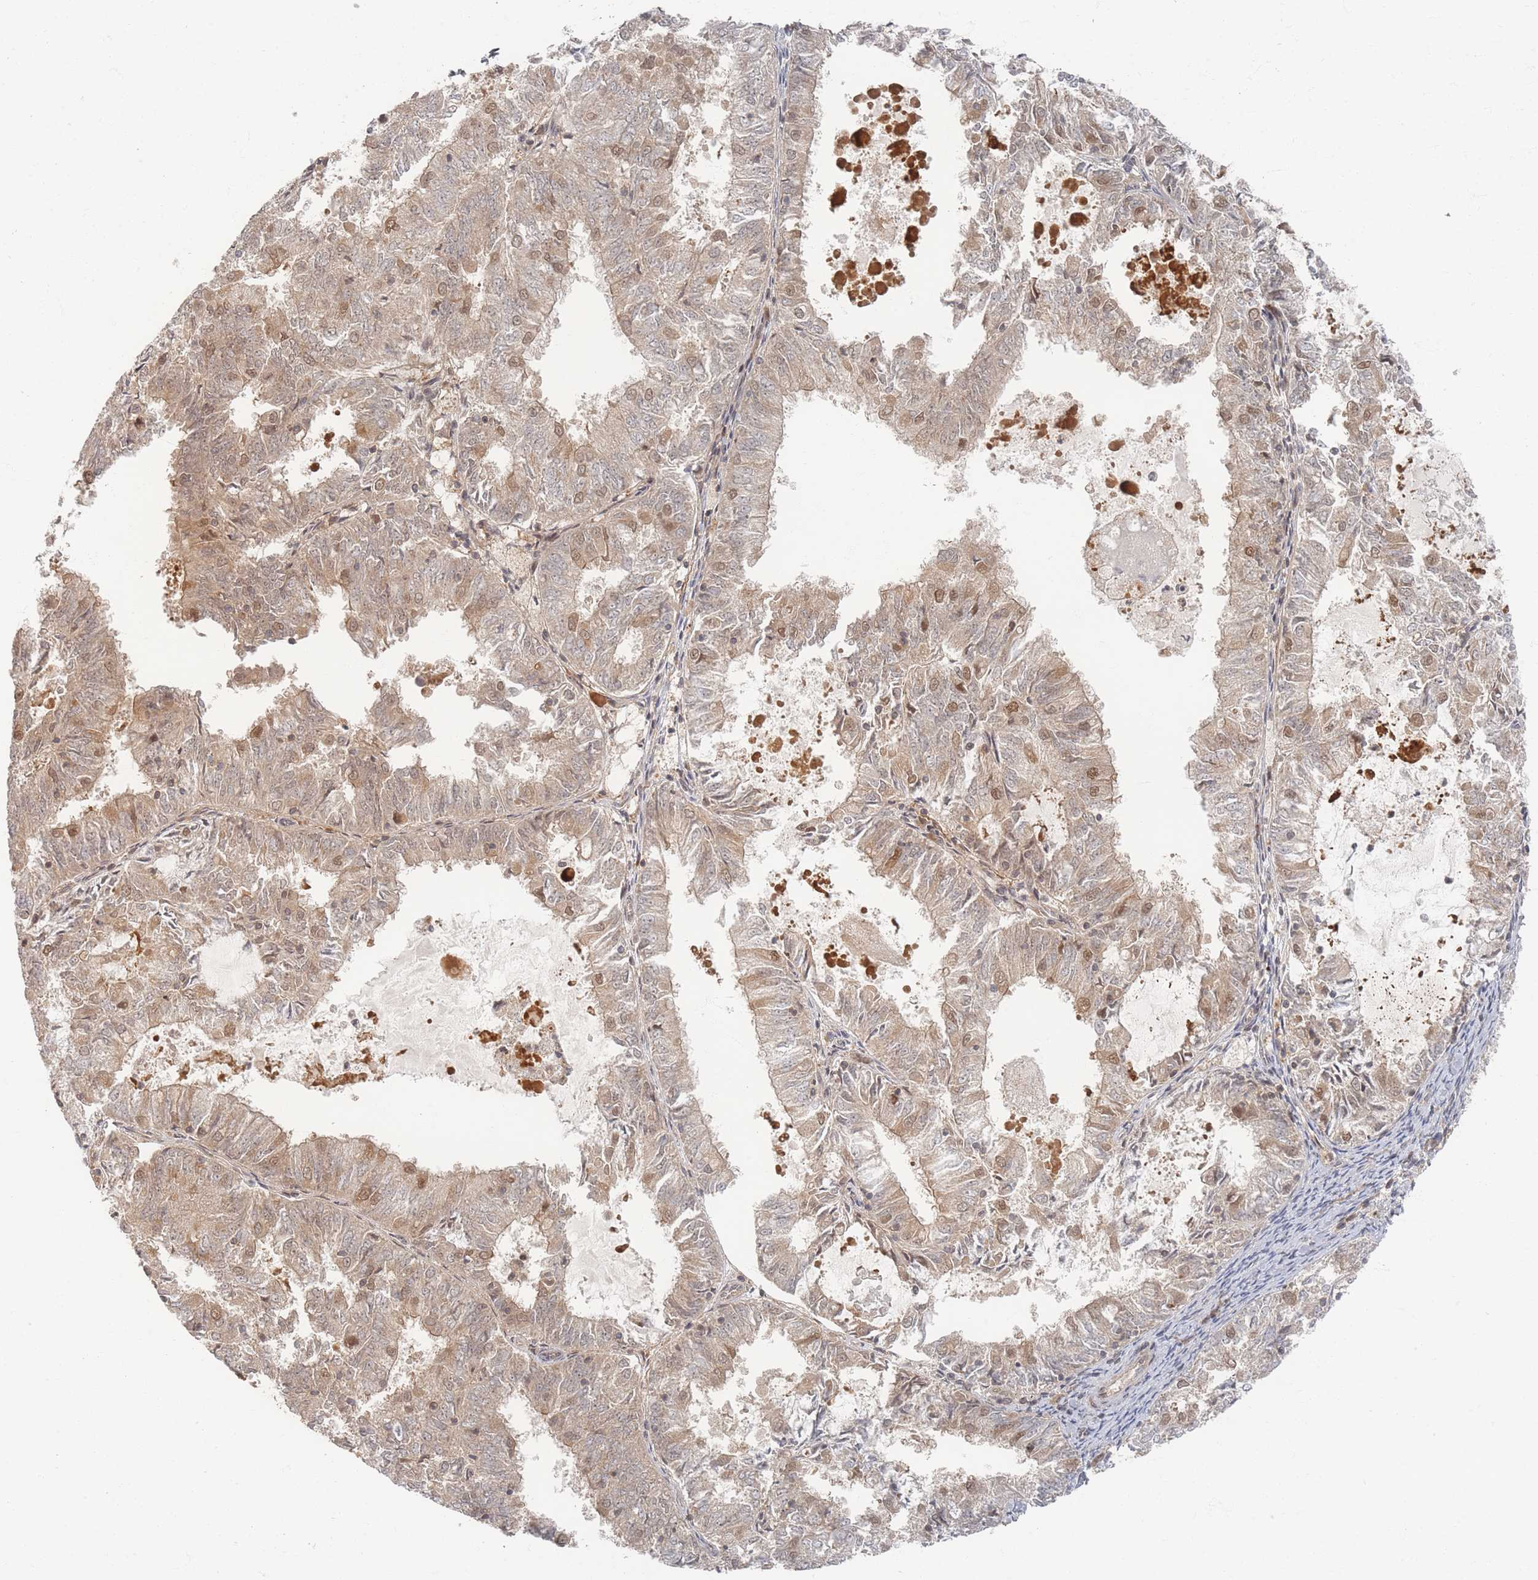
{"staining": {"intensity": "moderate", "quantity": "25%-75%", "location": "cytoplasmic/membranous,nuclear"}, "tissue": "endometrial cancer", "cell_type": "Tumor cells", "image_type": "cancer", "snomed": [{"axis": "morphology", "description": "Adenocarcinoma, NOS"}, {"axis": "topography", "description": "Endometrium"}], "caption": "The micrograph exhibits immunohistochemical staining of endometrial cancer. There is moderate cytoplasmic/membranous and nuclear positivity is identified in approximately 25%-75% of tumor cells. (DAB IHC, brown staining for protein, blue staining for nuclei).", "gene": "PSMD9", "patient": {"sex": "female", "age": 57}}